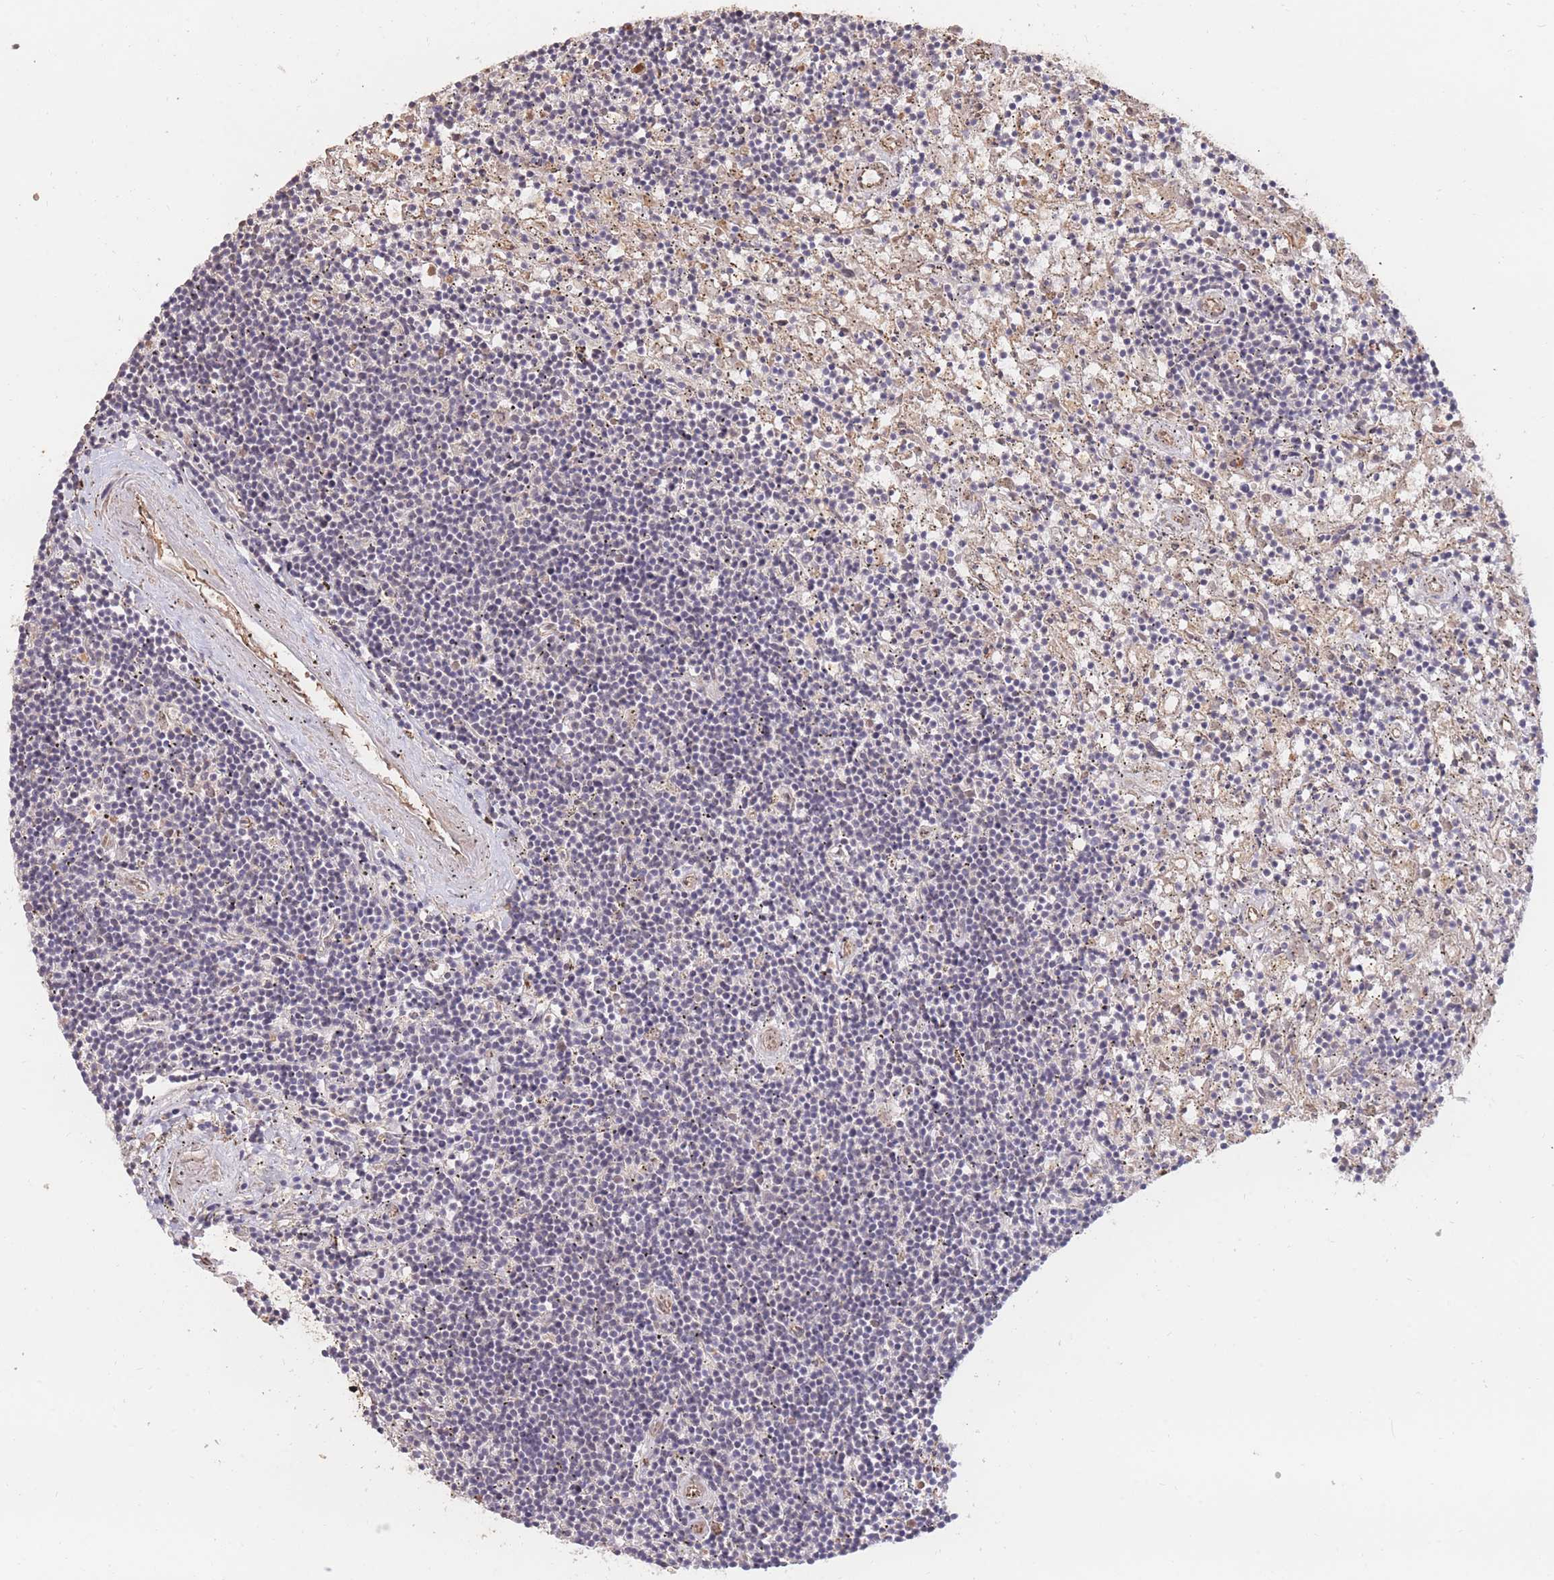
{"staining": {"intensity": "negative", "quantity": "none", "location": "none"}, "tissue": "lymphoma", "cell_type": "Tumor cells", "image_type": "cancer", "snomed": [{"axis": "morphology", "description": "Malignant lymphoma, non-Hodgkin's type, Low grade"}, {"axis": "topography", "description": "Spleen"}], "caption": "Immunohistochemistry image of neoplastic tissue: human lymphoma stained with DAB (3,3'-diaminobenzidine) displays no significant protein staining in tumor cells.", "gene": "RGS14", "patient": {"sex": "male", "age": 76}}